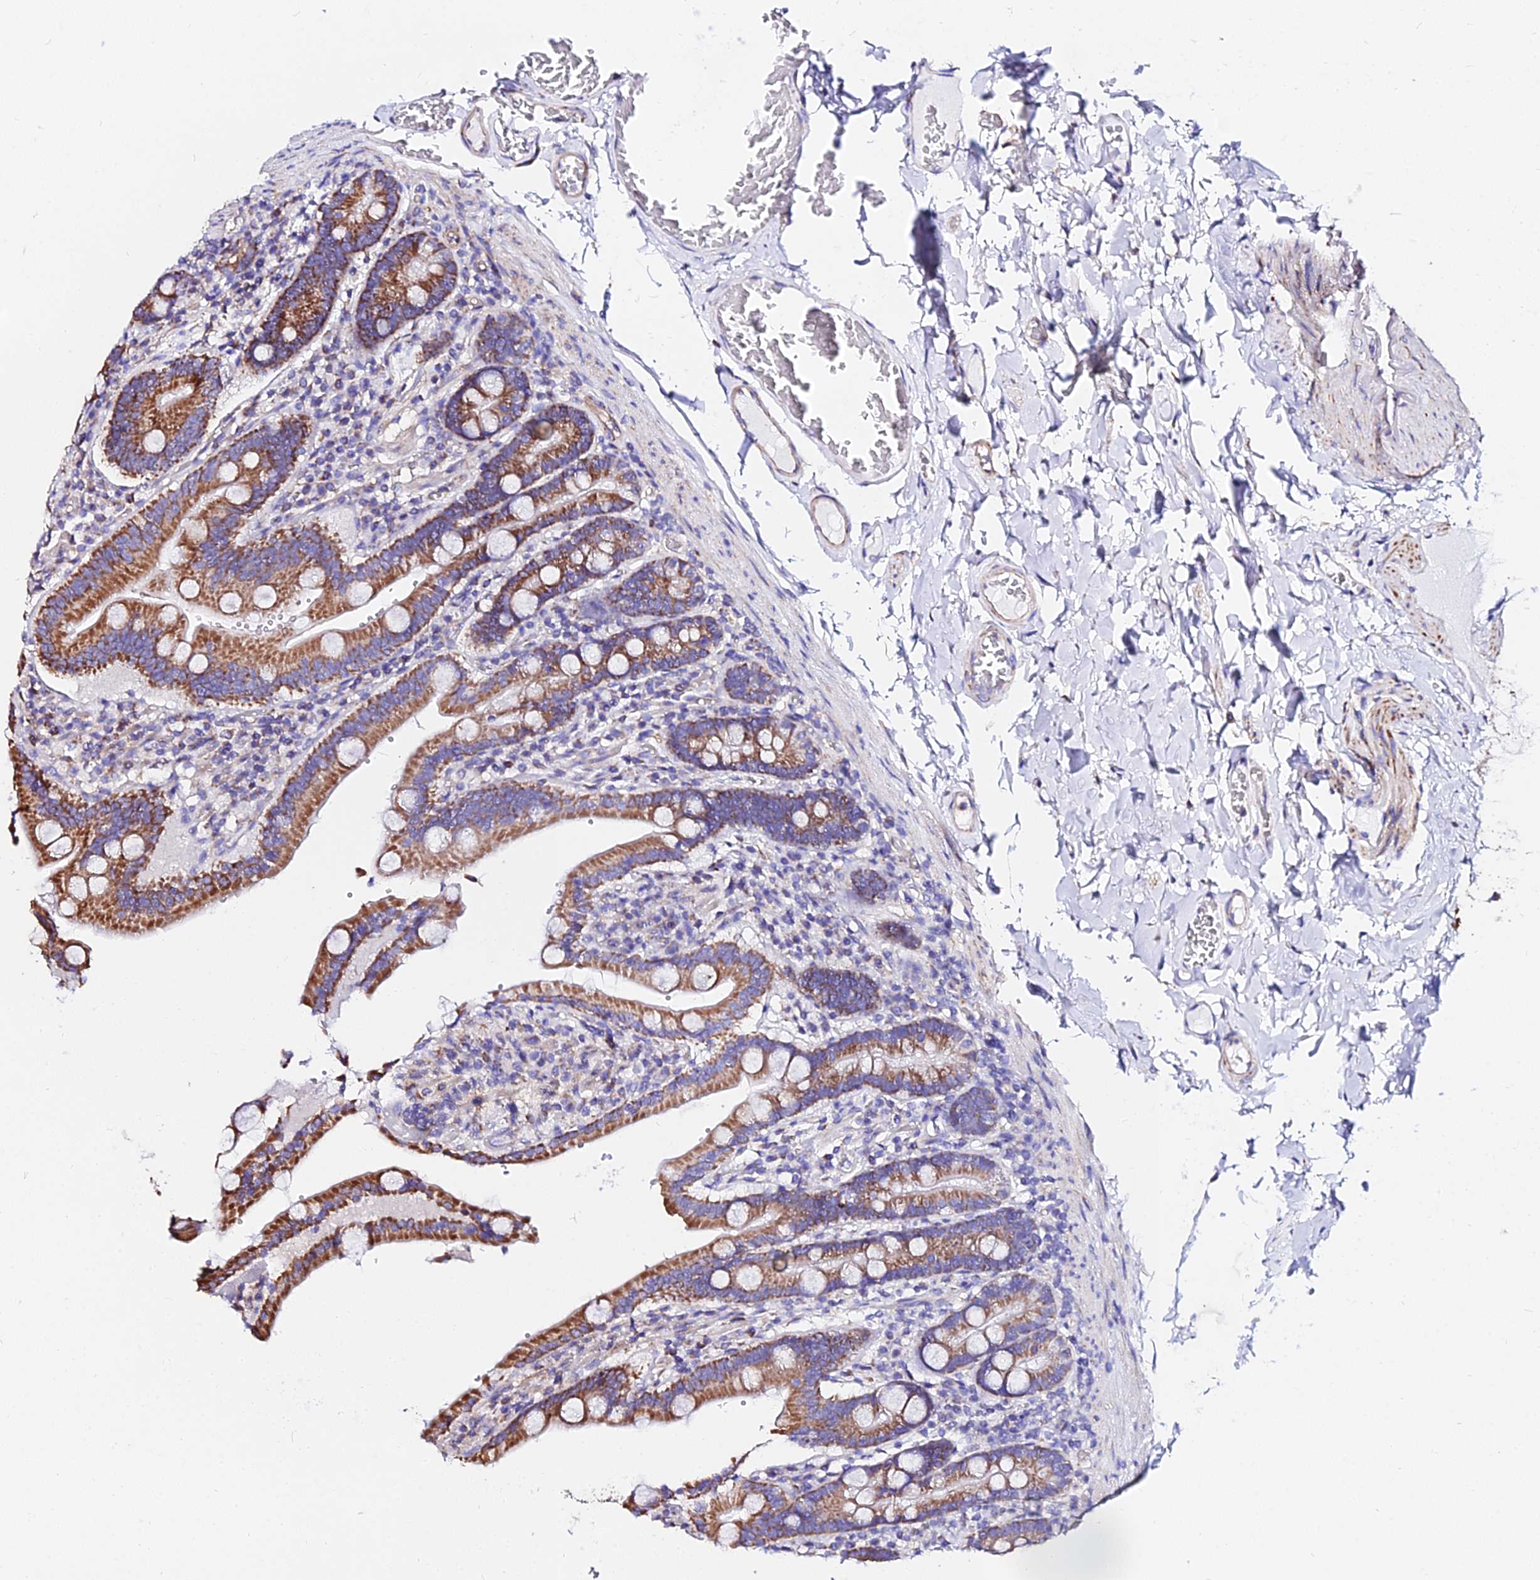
{"staining": {"intensity": "moderate", "quantity": ">75%", "location": "cytoplasmic/membranous"}, "tissue": "duodenum", "cell_type": "Glandular cells", "image_type": "normal", "snomed": [{"axis": "morphology", "description": "Normal tissue, NOS"}, {"axis": "topography", "description": "Duodenum"}], "caption": "Moderate cytoplasmic/membranous expression for a protein is present in about >75% of glandular cells of normal duodenum using IHC.", "gene": "ZNF573", "patient": {"sex": "female", "age": 62}}